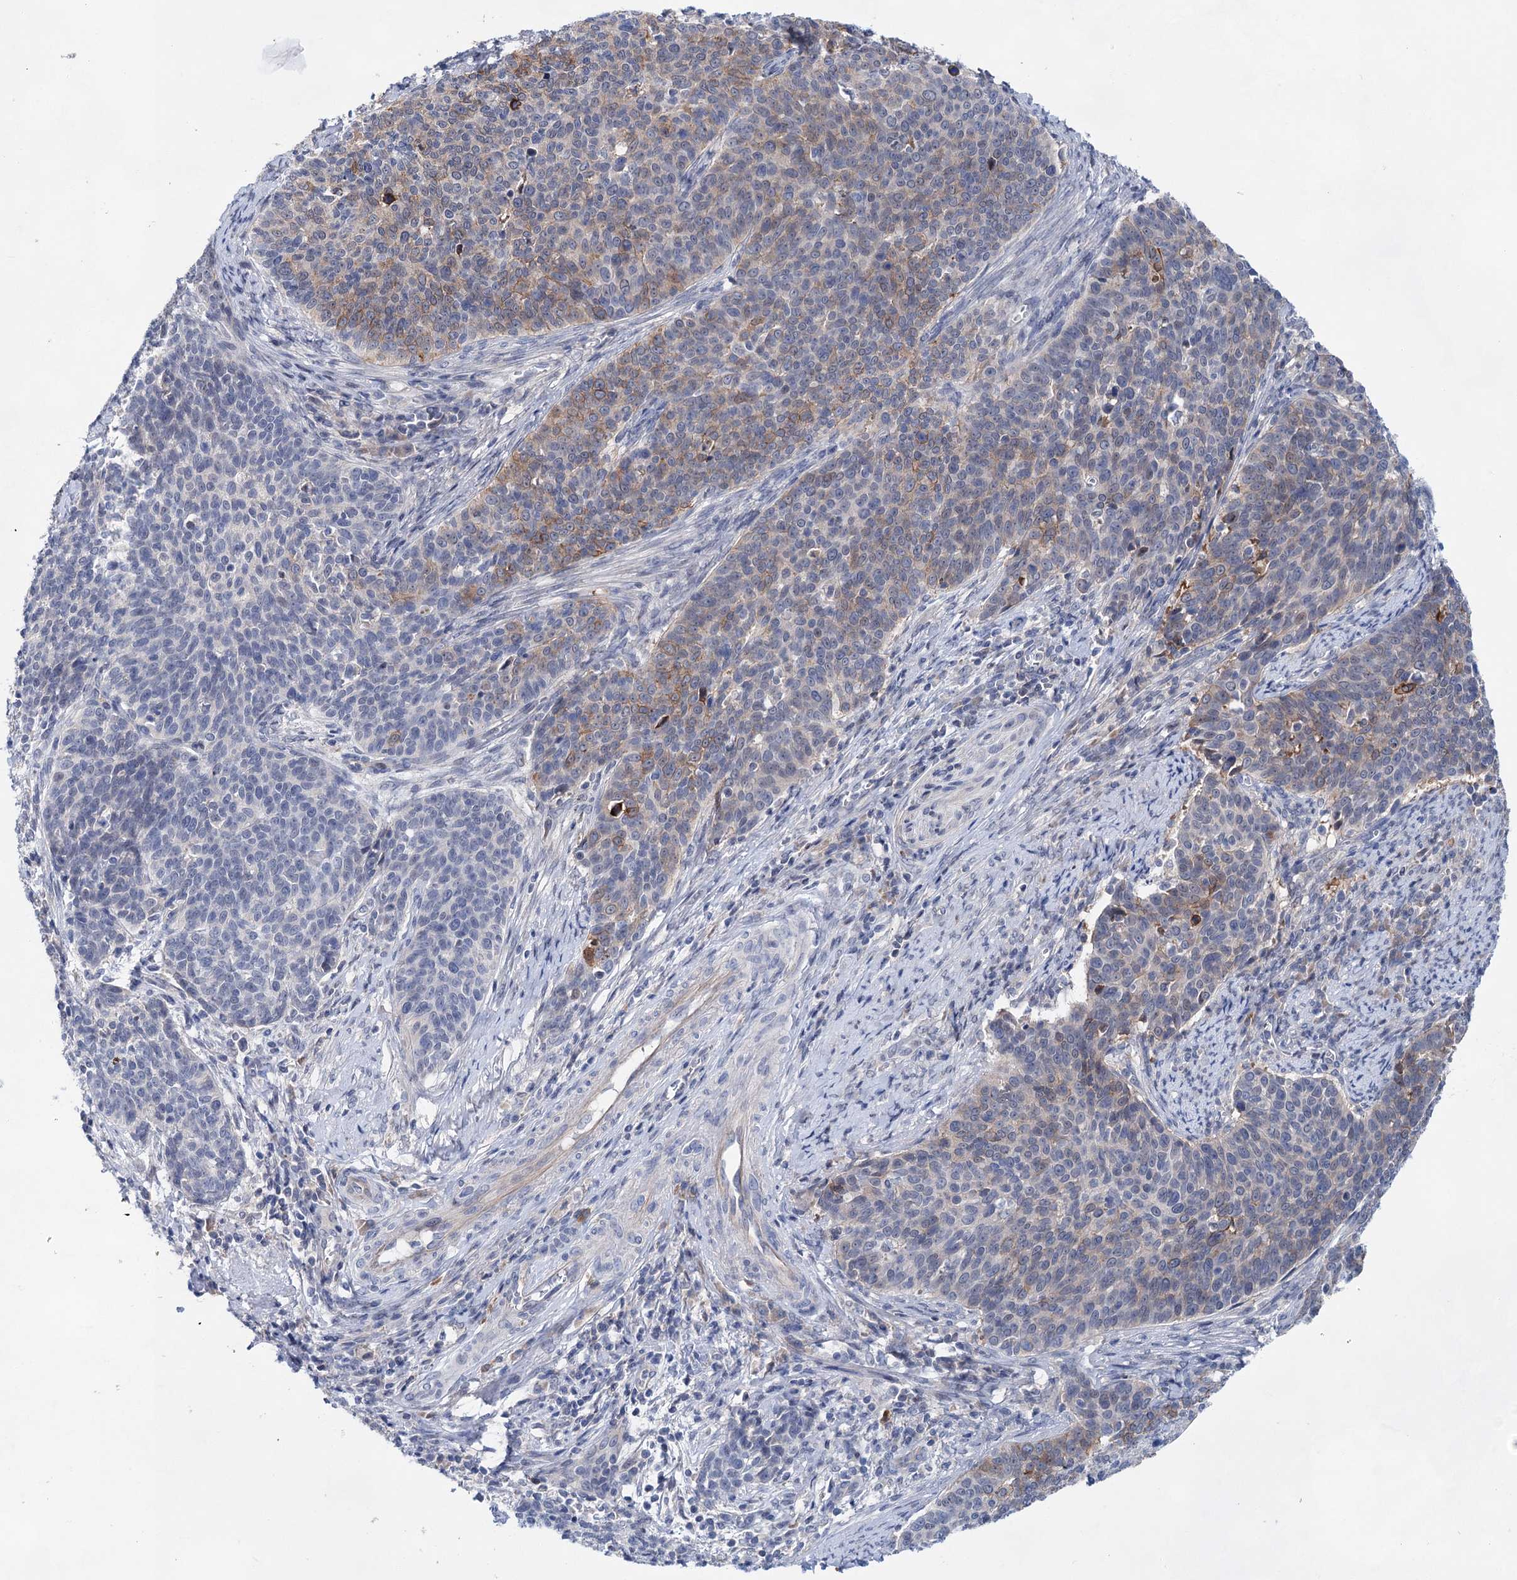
{"staining": {"intensity": "weak", "quantity": "25%-75%", "location": "cytoplasmic/membranous"}, "tissue": "cervical cancer", "cell_type": "Tumor cells", "image_type": "cancer", "snomed": [{"axis": "morphology", "description": "Squamous cell carcinoma, NOS"}, {"axis": "topography", "description": "Cervix"}], "caption": "High-power microscopy captured an immunohistochemistry (IHC) micrograph of cervical squamous cell carcinoma, revealing weak cytoplasmic/membranous positivity in approximately 25%-75% of tumor cells.", "gene": "MORN3", "patient": {"sex": "female", "age": 39}}